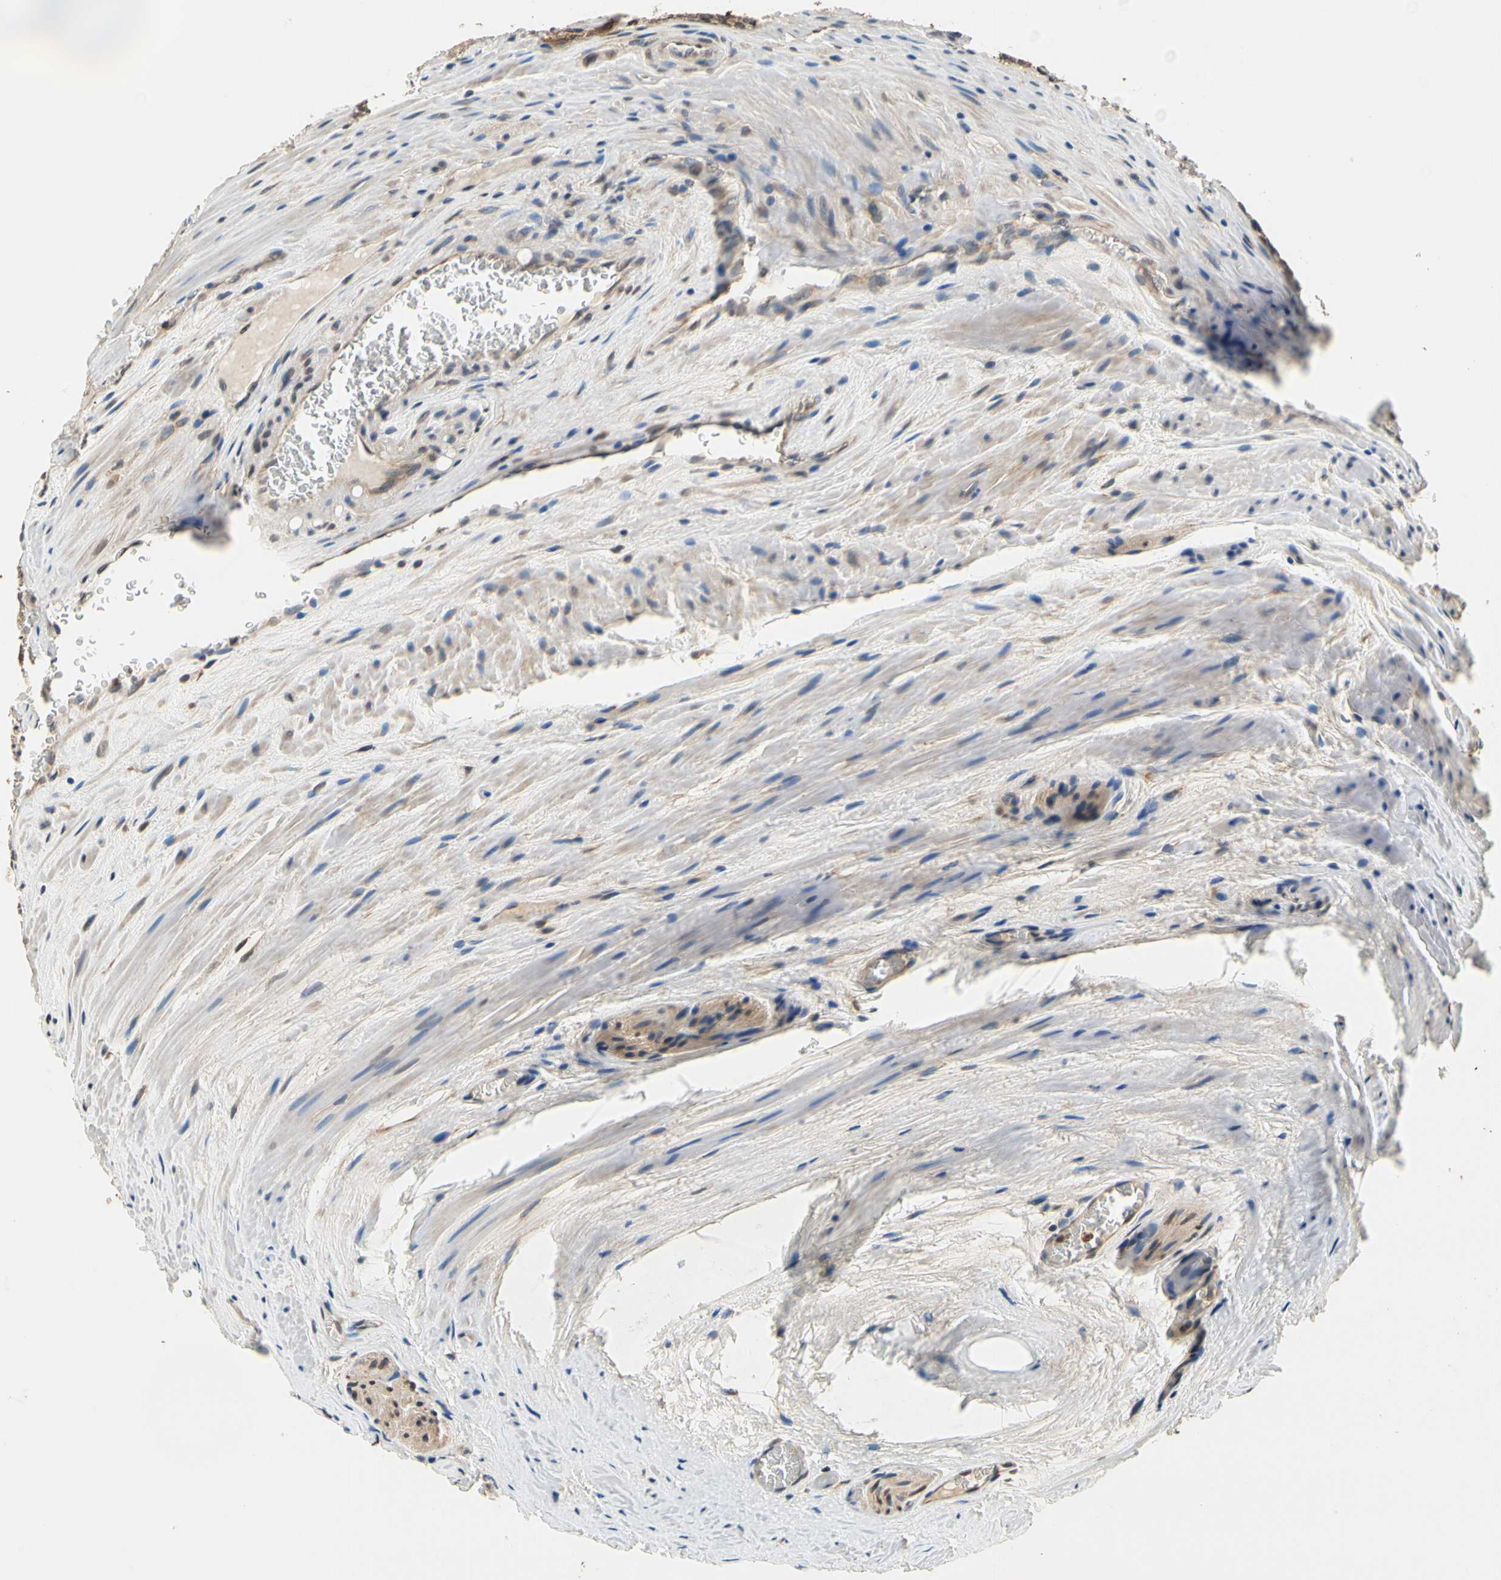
{"staining": {"intensity": "moderate", "quantity": ">75%", "location": "cytoplasmic/membranous"}, "tissue": "prostate cancer", "cell_type": "Tumor cells", "image_type": "cancer", "snomed": [{"axis": "morphology", "description": "Adenocarcinoma, Low grade"}, {"axis": "topography", "description": "Prostate"}], "caption": "DAB immunohistochemical staining of human prostate cancer (low-grade adenocarcinoma) exhibits moderate cytoplasmic/membranous protein staining in about >75% of tumor cells. The staining is performed using DAB brown chromogen to label protein expression. The nuclei are counter-stained blue using hematoxylin.", "gene": "GCLC", "patient": {"sex": "male", "age": 60}}